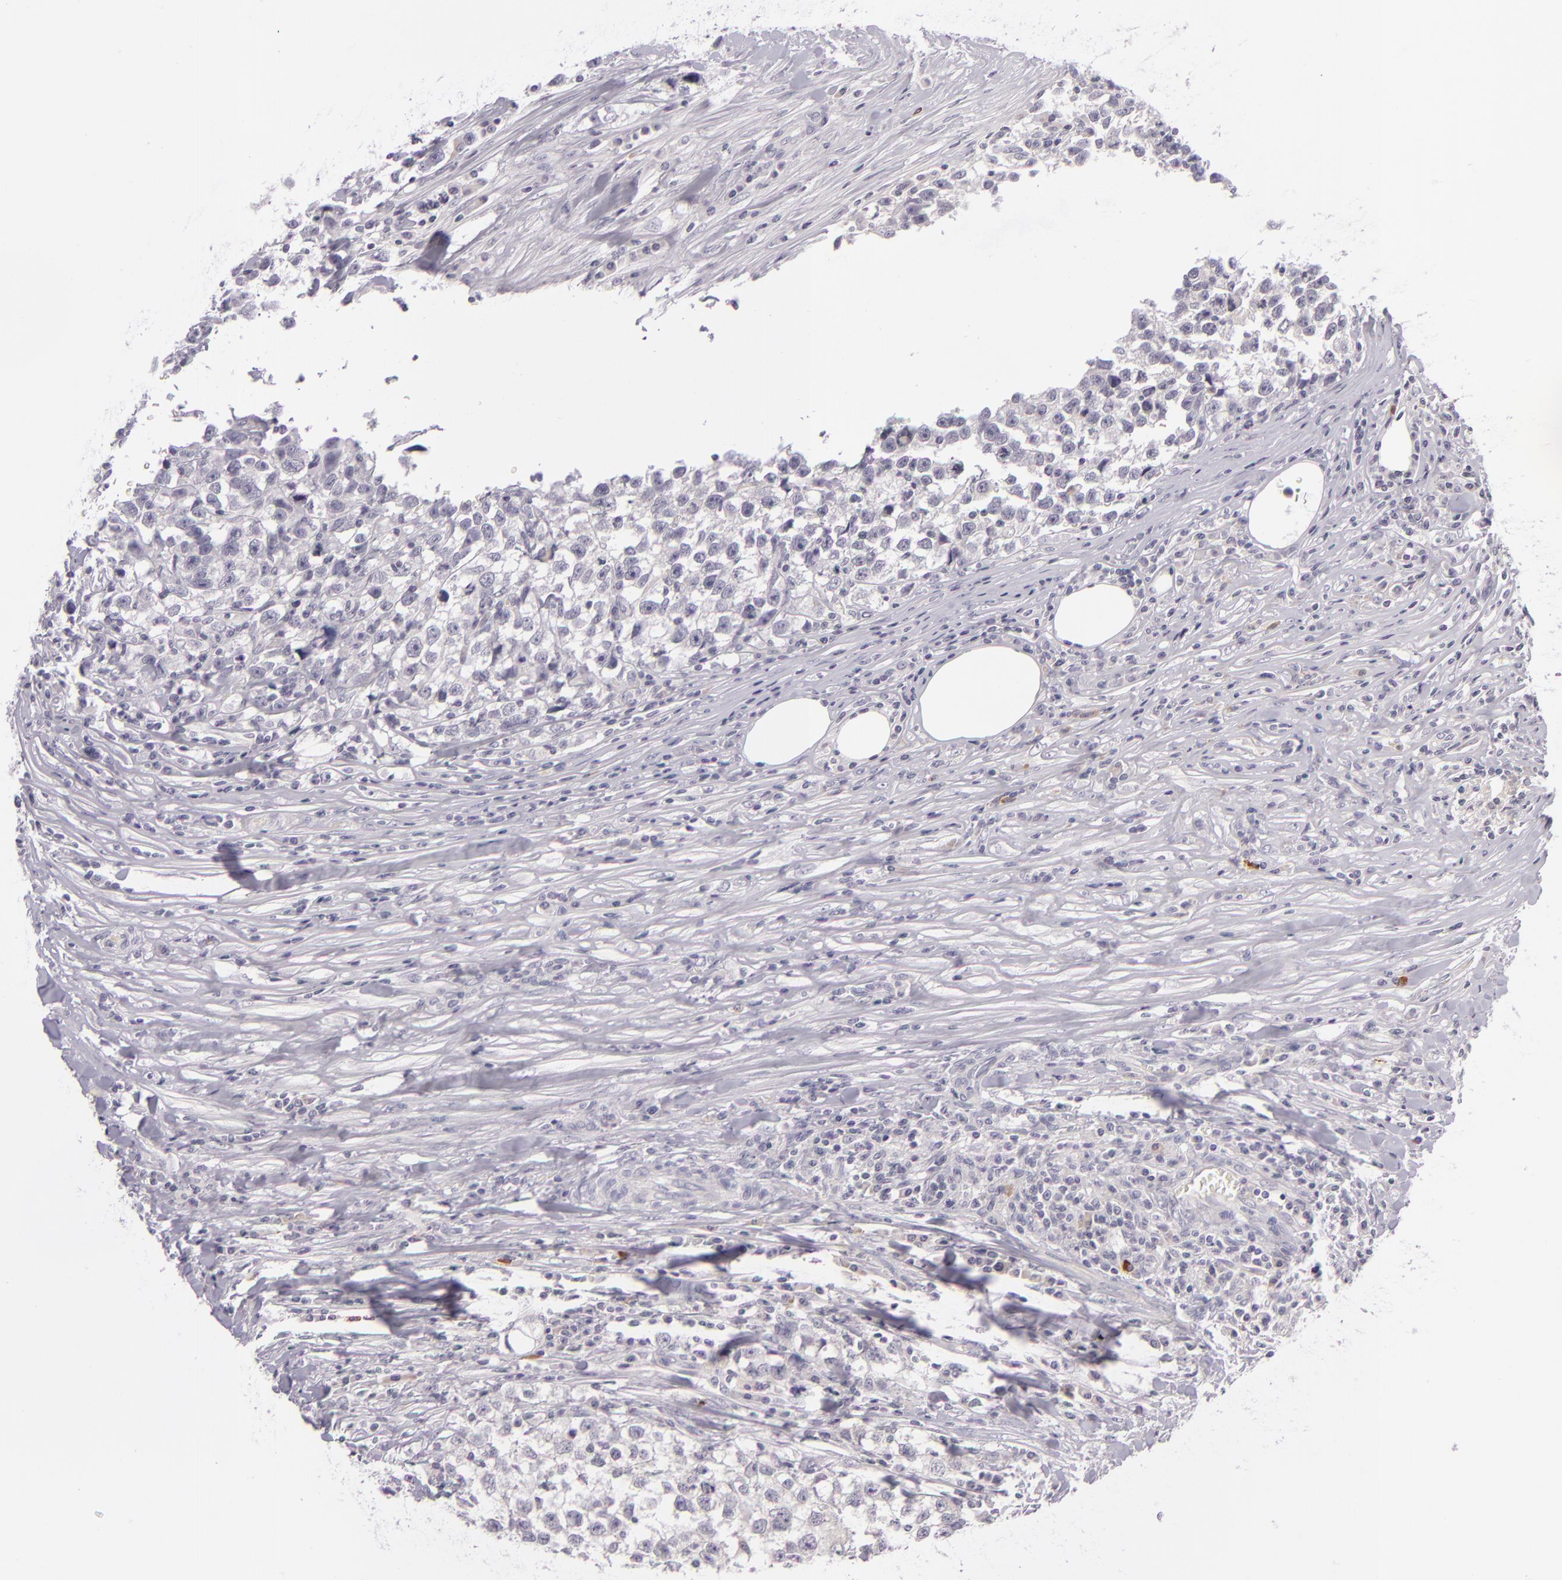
{"staining": {"intensity": "negative", "quantity": "none", "location": "none"}, "tissue": "testis cancer", "cell_type": "Tumor cells", "image_type": "cancer", "snomed": [{"axis": "morphology", "description": "Seminoma, NOS"}, {"axis": "morphology", "description": "Carcinoma, Embryonal, NOS"}, {"axis": "topography", "description": "Testis"}], "caption": "Testis cancer (seminoma) was stained to show a protein in brown. There is no significant staining in tumor cells.", "gene": "DAG1", "patient": {"sex": "male", "age": 30}}